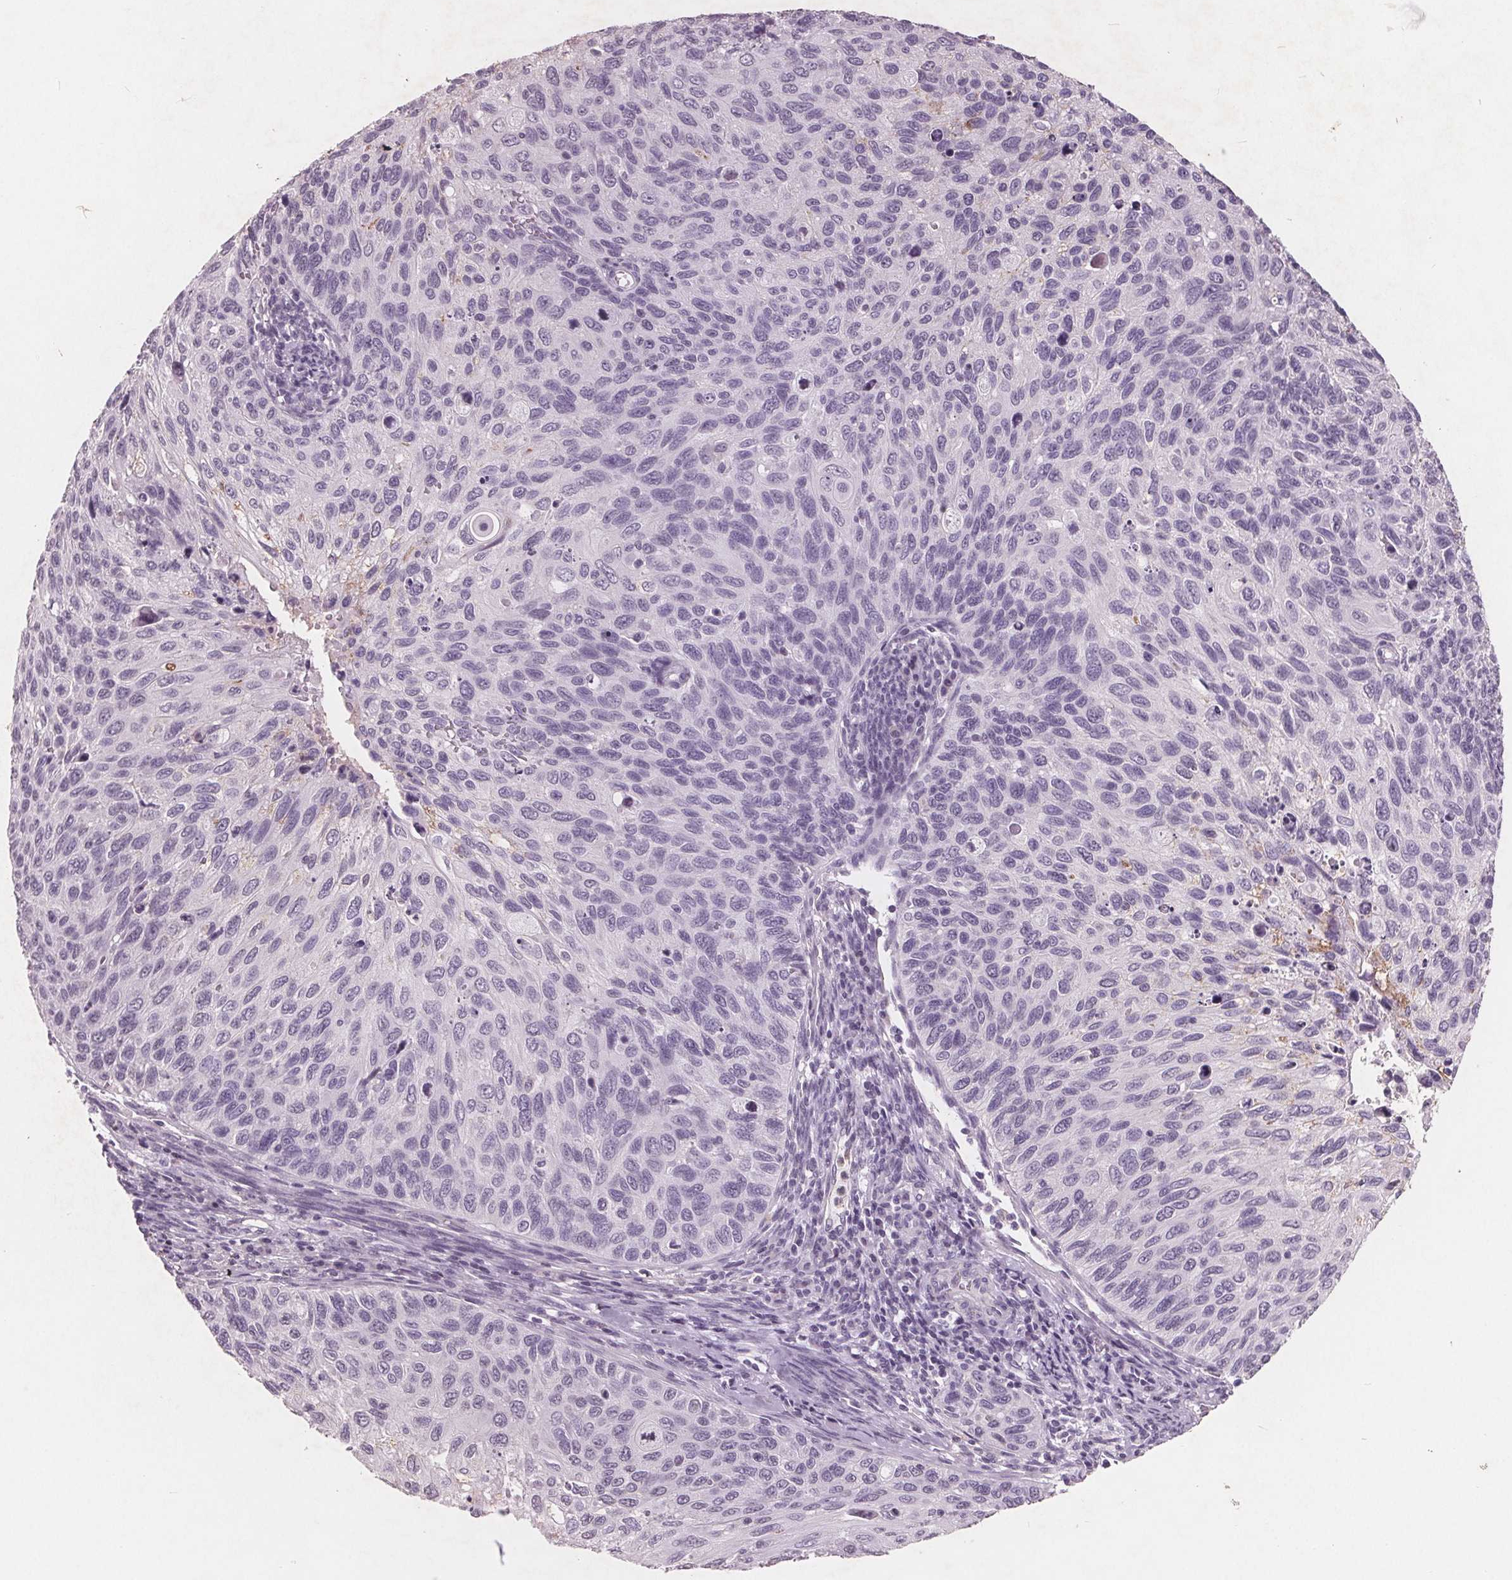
{"staining": {"intensity": "negative", "quantity": "none", "location": "none"}, "tissue": "cervical cancer", "cell_type": "Tumor cells", "image_type": "cancer", "snomed": [{"axis": "morphology", "description": "Squamous cell carcinoma, NOS"}, {"axis": "topography", "description": "Cervix"}], "caption": "There is no significant expression in tumor cells of cervical cancer (squamous cell carcinoma).", "gene": "PTPN14", "patient": {"sex": "female", "age": 70}}